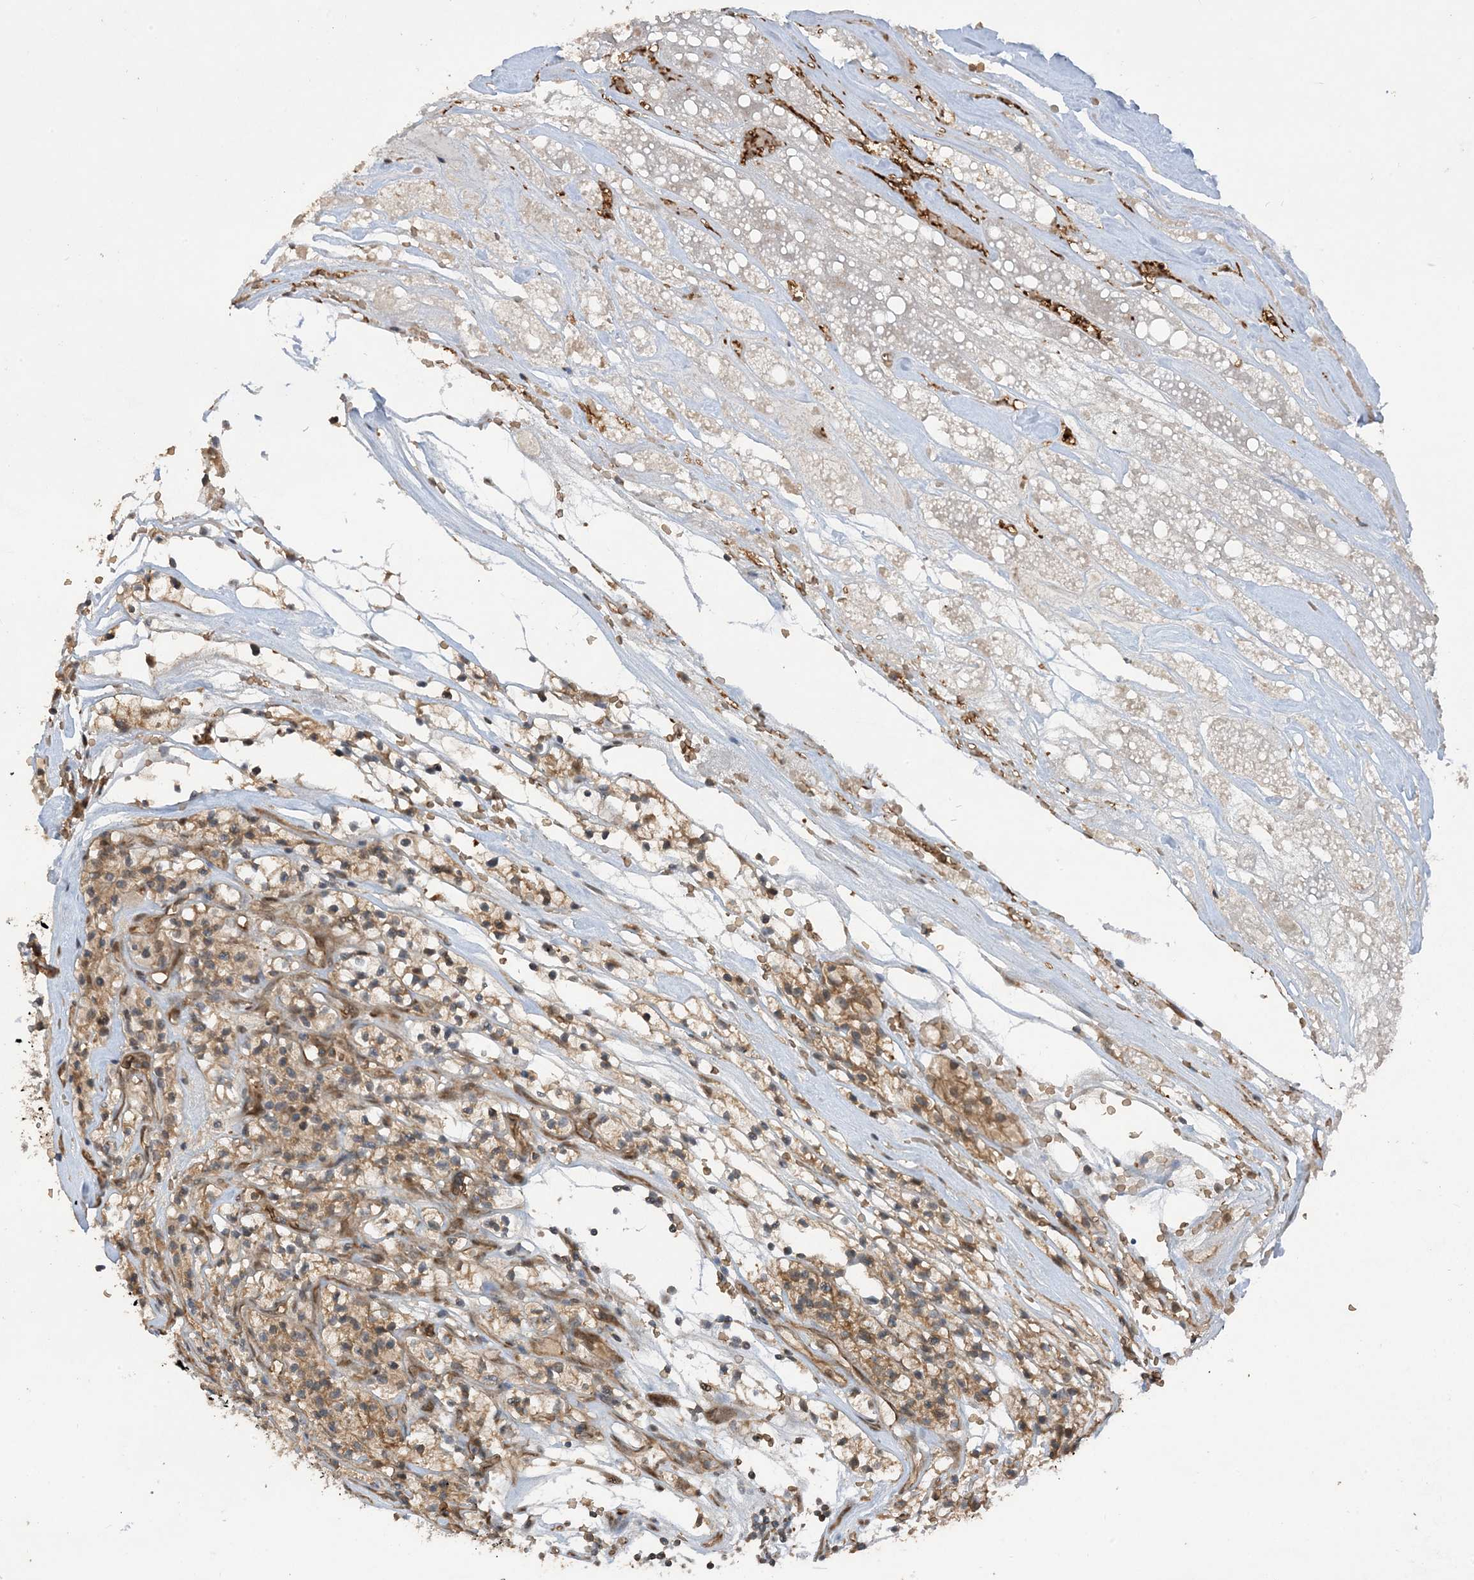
{"staining": {"intensity": "moderate", "quantity": ">75%", "location": "cytoplasmic/membranous"}, "tissue": "renal cancer", "cell_type": "Tumor cells", "image_type": "cancer", "snomed": [{"axis": "morphology", "description": "Adenocarcinoma, NOS"}, {"axis": "topography", "description": "Kidney"}], "caption": "Immunohistochemical staining of human adenocarcinoma (renal) demonstrates moderate cytoplasmic/membranous protein expression in approximately >75% of tumor cells.", "gene": "PUSL1", "patient": {"sex": "female", "age": 57}}